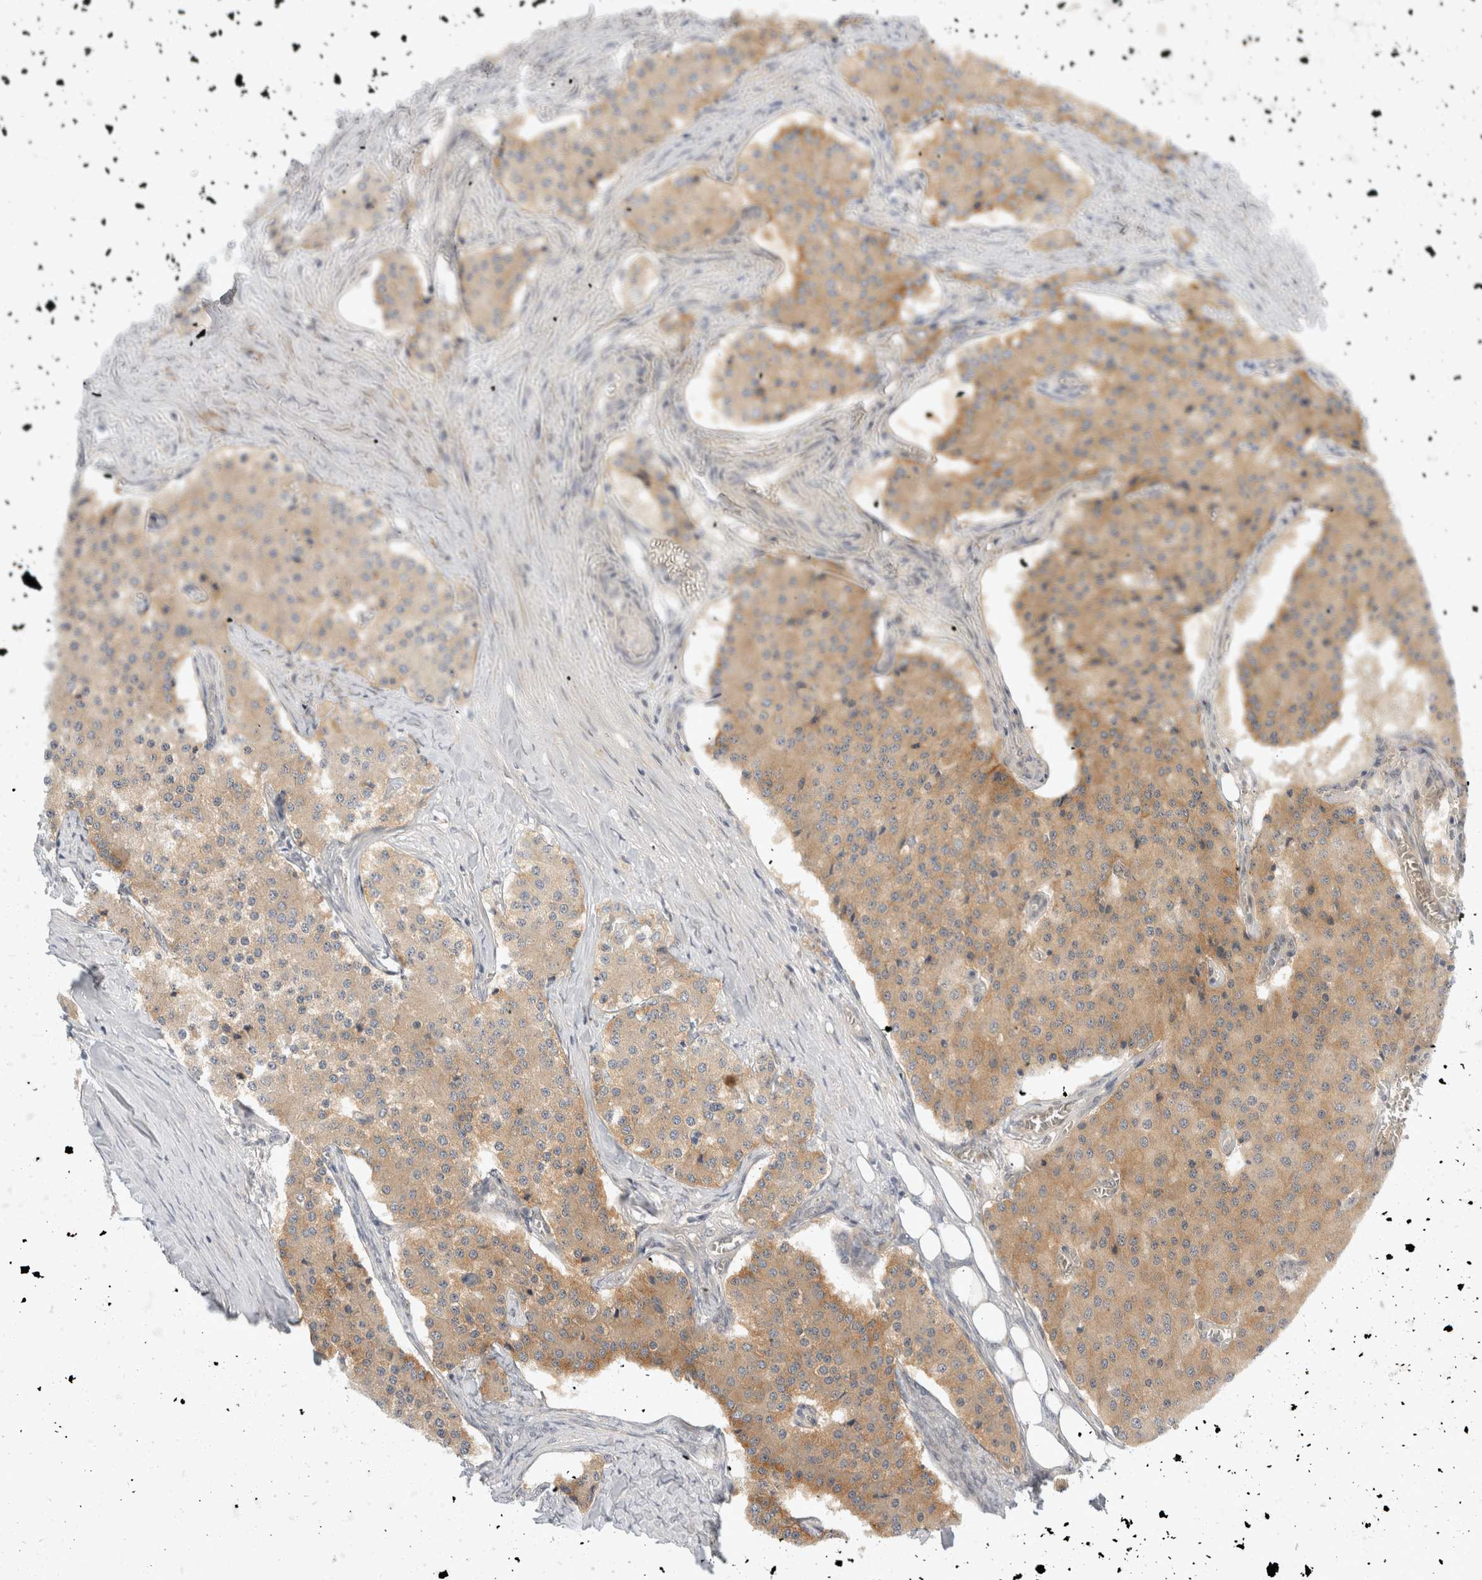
{"staining": {"intensity": "moderate", "quantity": ">75%", "location": "cytoplasmic/membranous"}, "tissue": "carcinoid", "cell_type": "Tumor cells", "image_type": "cancer", "snomed": [{"axis": "morphology", "description": "Carcinoid, malignant, NOS"}, {"axis": "topography", "description": "Colon"}], "caption": "A brown stain shows moderate cytoplasmic/membranous positivity of a protein in carcinoid (malignant) tumor cells.", "gene": "TOM1L2", "patient": {"sex": "female", "age": 52}}